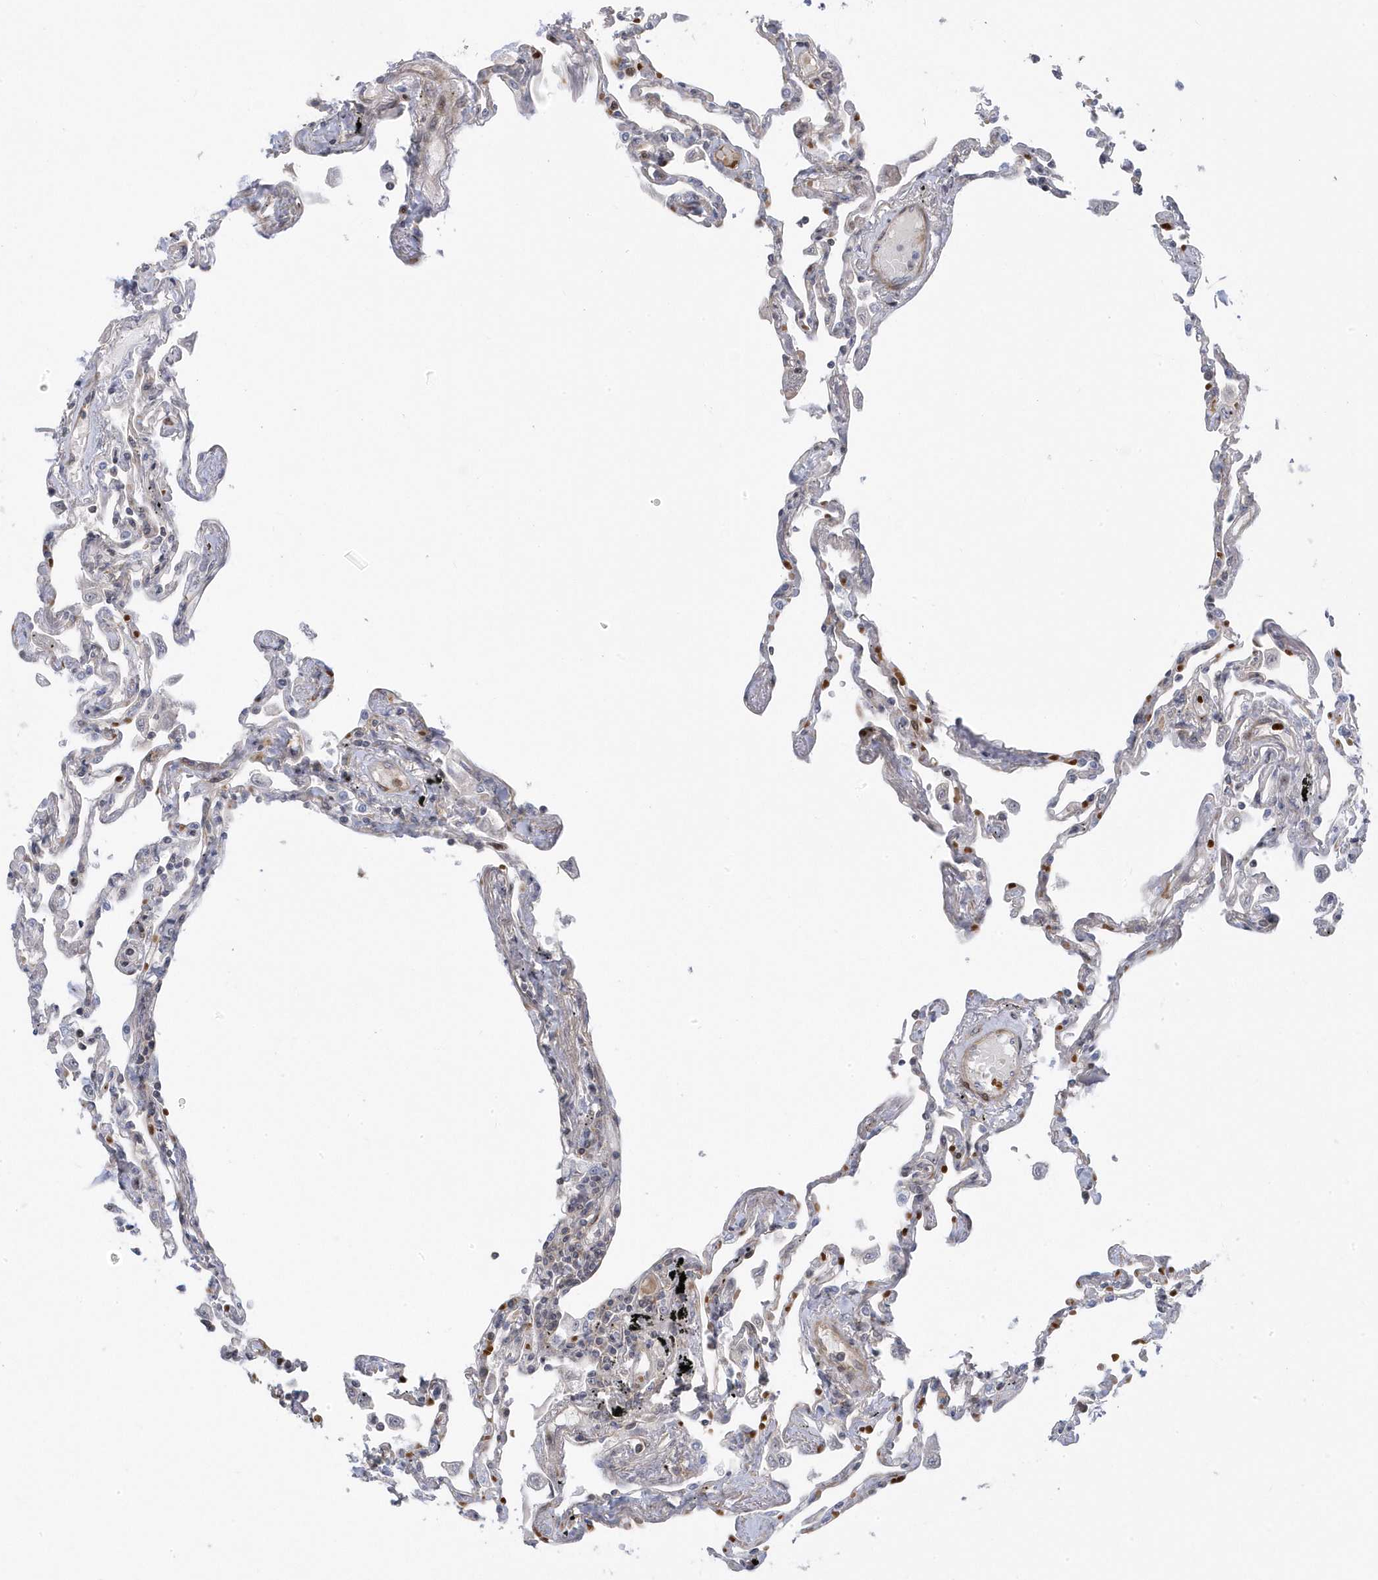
{"staining": {"intensity": "moderate", "quantity": "<25%", "location": "nuclear"}, "tissue": "lung", "cell_type": "Alveolar cells", "image_type": "normal", "snomed": [{"axis": "morphology", "description": "Normal tissue, NOS"}, {"axis": "topography", "description": "Lung"}], "caption": "This micrograph demonstrates immunohistochemistry (IHC) staining of unremarkable lung, with low moderate nuclear positivity in approximately <25% of alveolar cells.", "gene": "MAP7D3", "patient": {"sex": "female", "age": 67}}